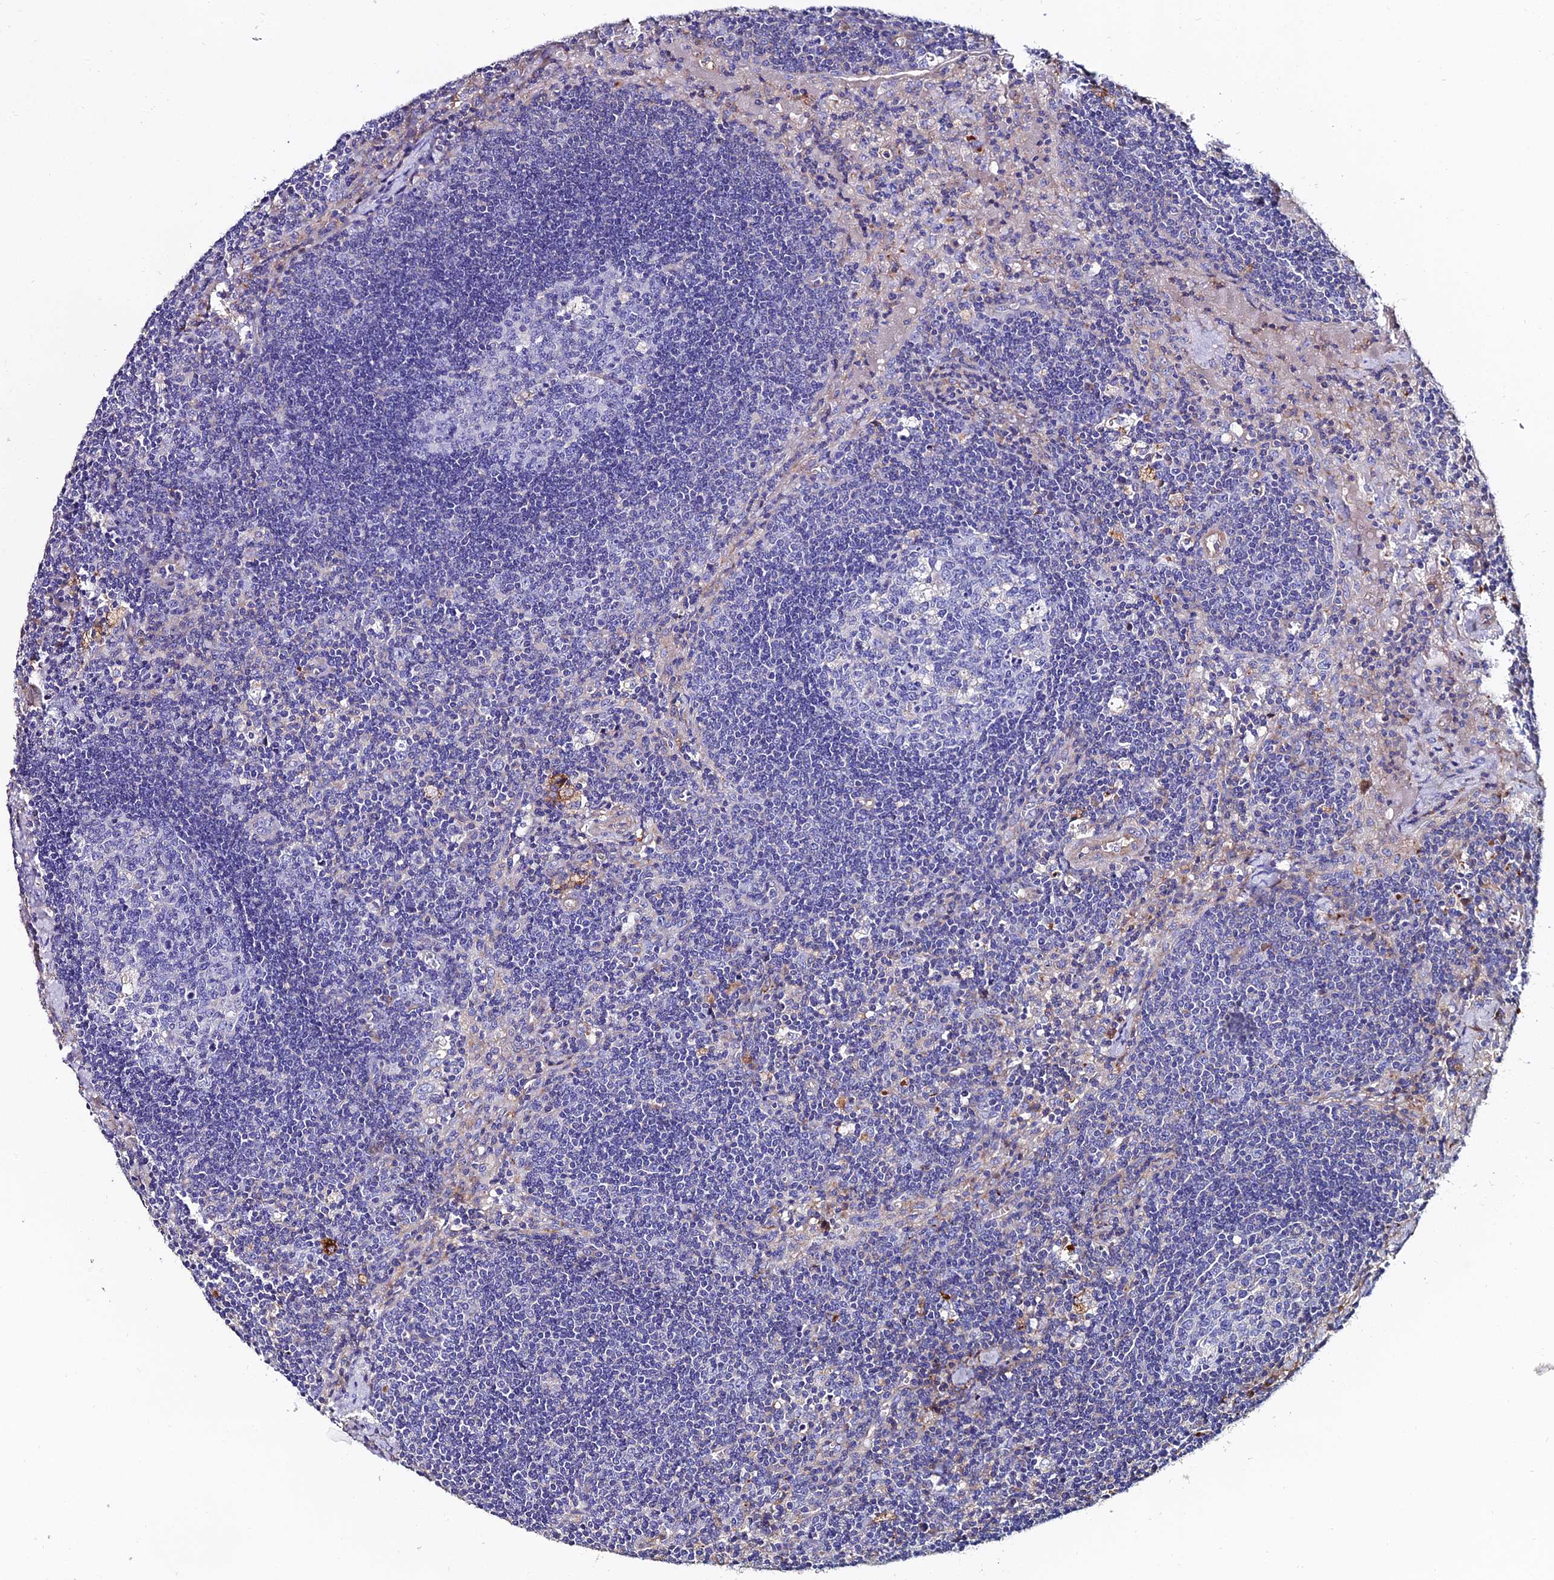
{"staining": {"intensity": "negative", "quantity": "none", "location": "none"}, "tissue": "lymph node", "cell_type": "Germinal center cells", "image_type": "normal", "snomed": [{"axis": "morphology", "description": "Normal tissue, NOS"}, {"axis": "topography", "description": "Lymph node"}], "caption": "A high-resolution histopathology image shows immunohistochemistry (IHC) staining of benign lymph node, which displays no significant staining in germinal center cells.", "gene": "C6", "patient": {"sex": "male", "age": 58}}